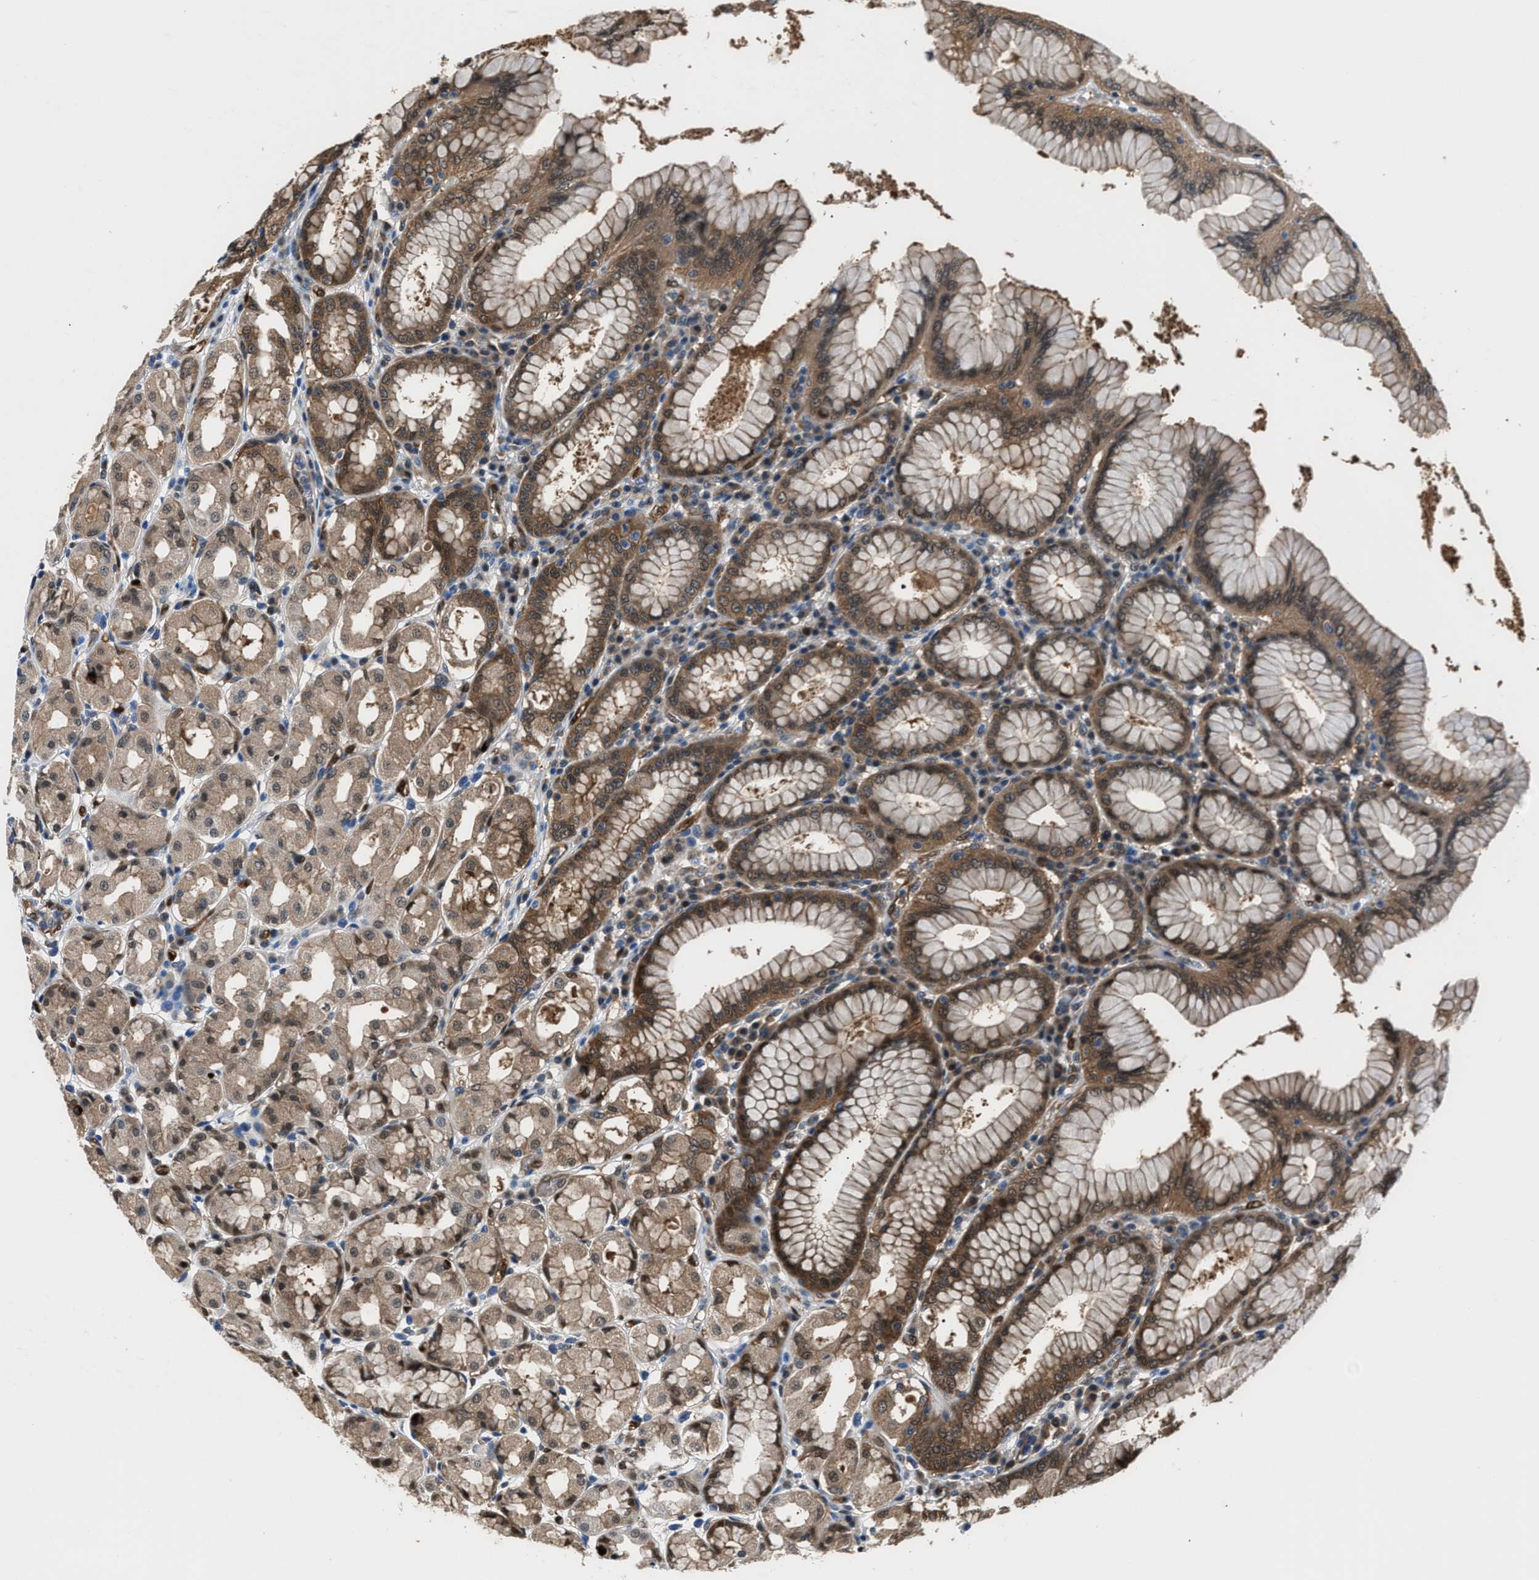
{"staining": {"intensity": "moderate", "quantity": "25%-75%", "location": "cytoplasmic/membranous"}, "tissue": "stomach", "cell_type": "Glandular cells", "image_type": "normal", "snomed": [{"axis": "morphology", "description": "Normal tissue, NOS"}, {"axis": "topography", "description": "Stomach"}, {"axis": "topography", "description": "Stomach, lower"}], "caption": "About 25%-75% of glandular cells in benign stomach display moderate cytoplasmic/membranous protein expression as visualized by brown immunohistochemical staining.", "gene": "PPA1", "patient": {"sex": "female", "age": 56}}